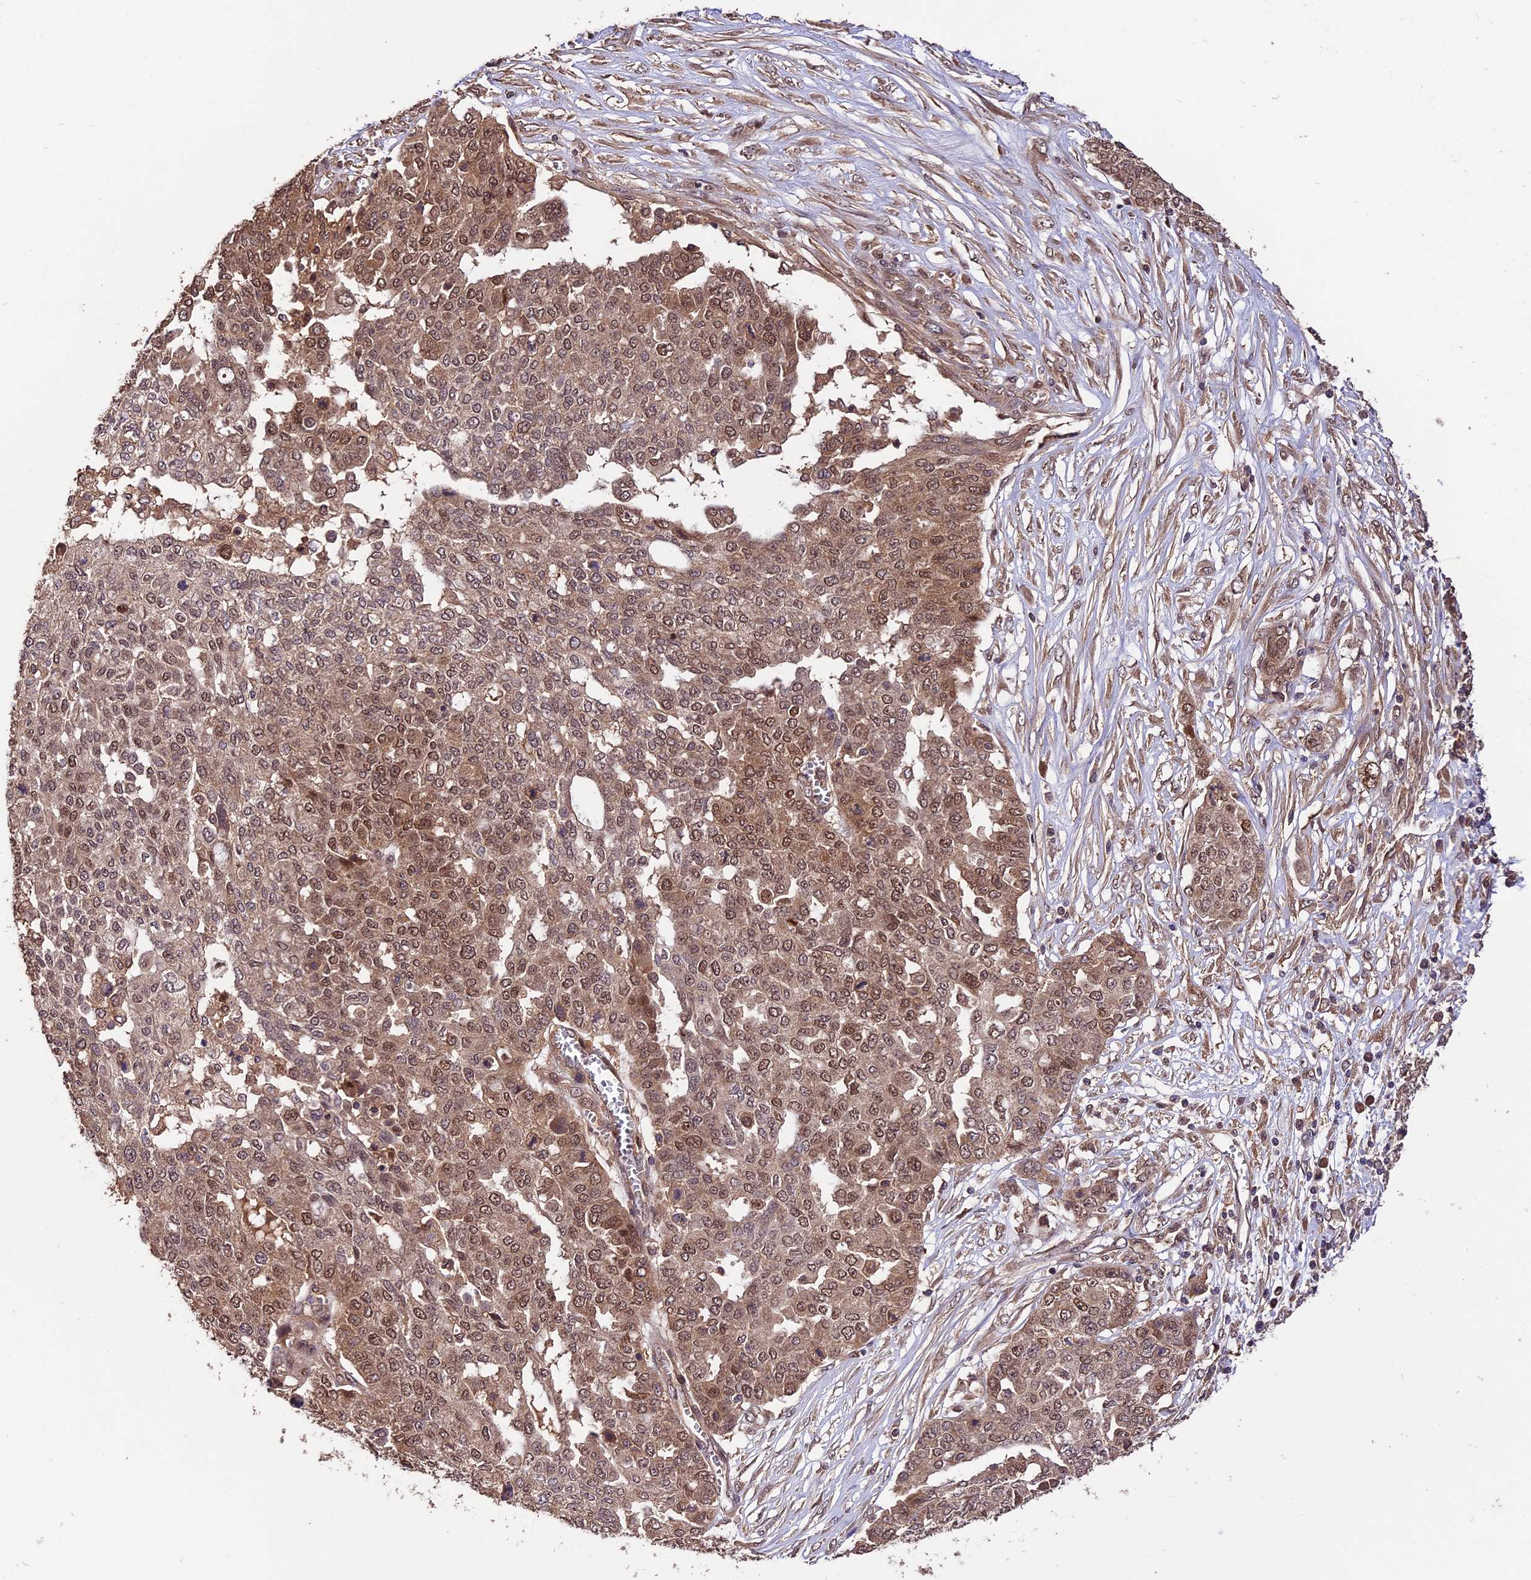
{"staining": {"intensity": "moderate", "quantity": ">75%", "location": "cytoplasmic/membranous,nuclear"}, "tissue": "ovarian cancer", "cell_type": "Tumor cells", "image_type": "cancer", "snomed": [{"axis": "morphology", "description": "Cystadenocarcinoma, serous, NOS"}, {"axis": "topography", "description": "Soft tissue"}, {"axis": "topography", "description": "Ovary"}], "caption": "Ovarian serous cystadenocarcinoma stained with a brown dye displays moderate cytoplasmic/membranous and nuclear positive staining in approximately >75% of tumor cells.", "gene": "TRMT1", "patient": {"sex": "female", "age": 57}}